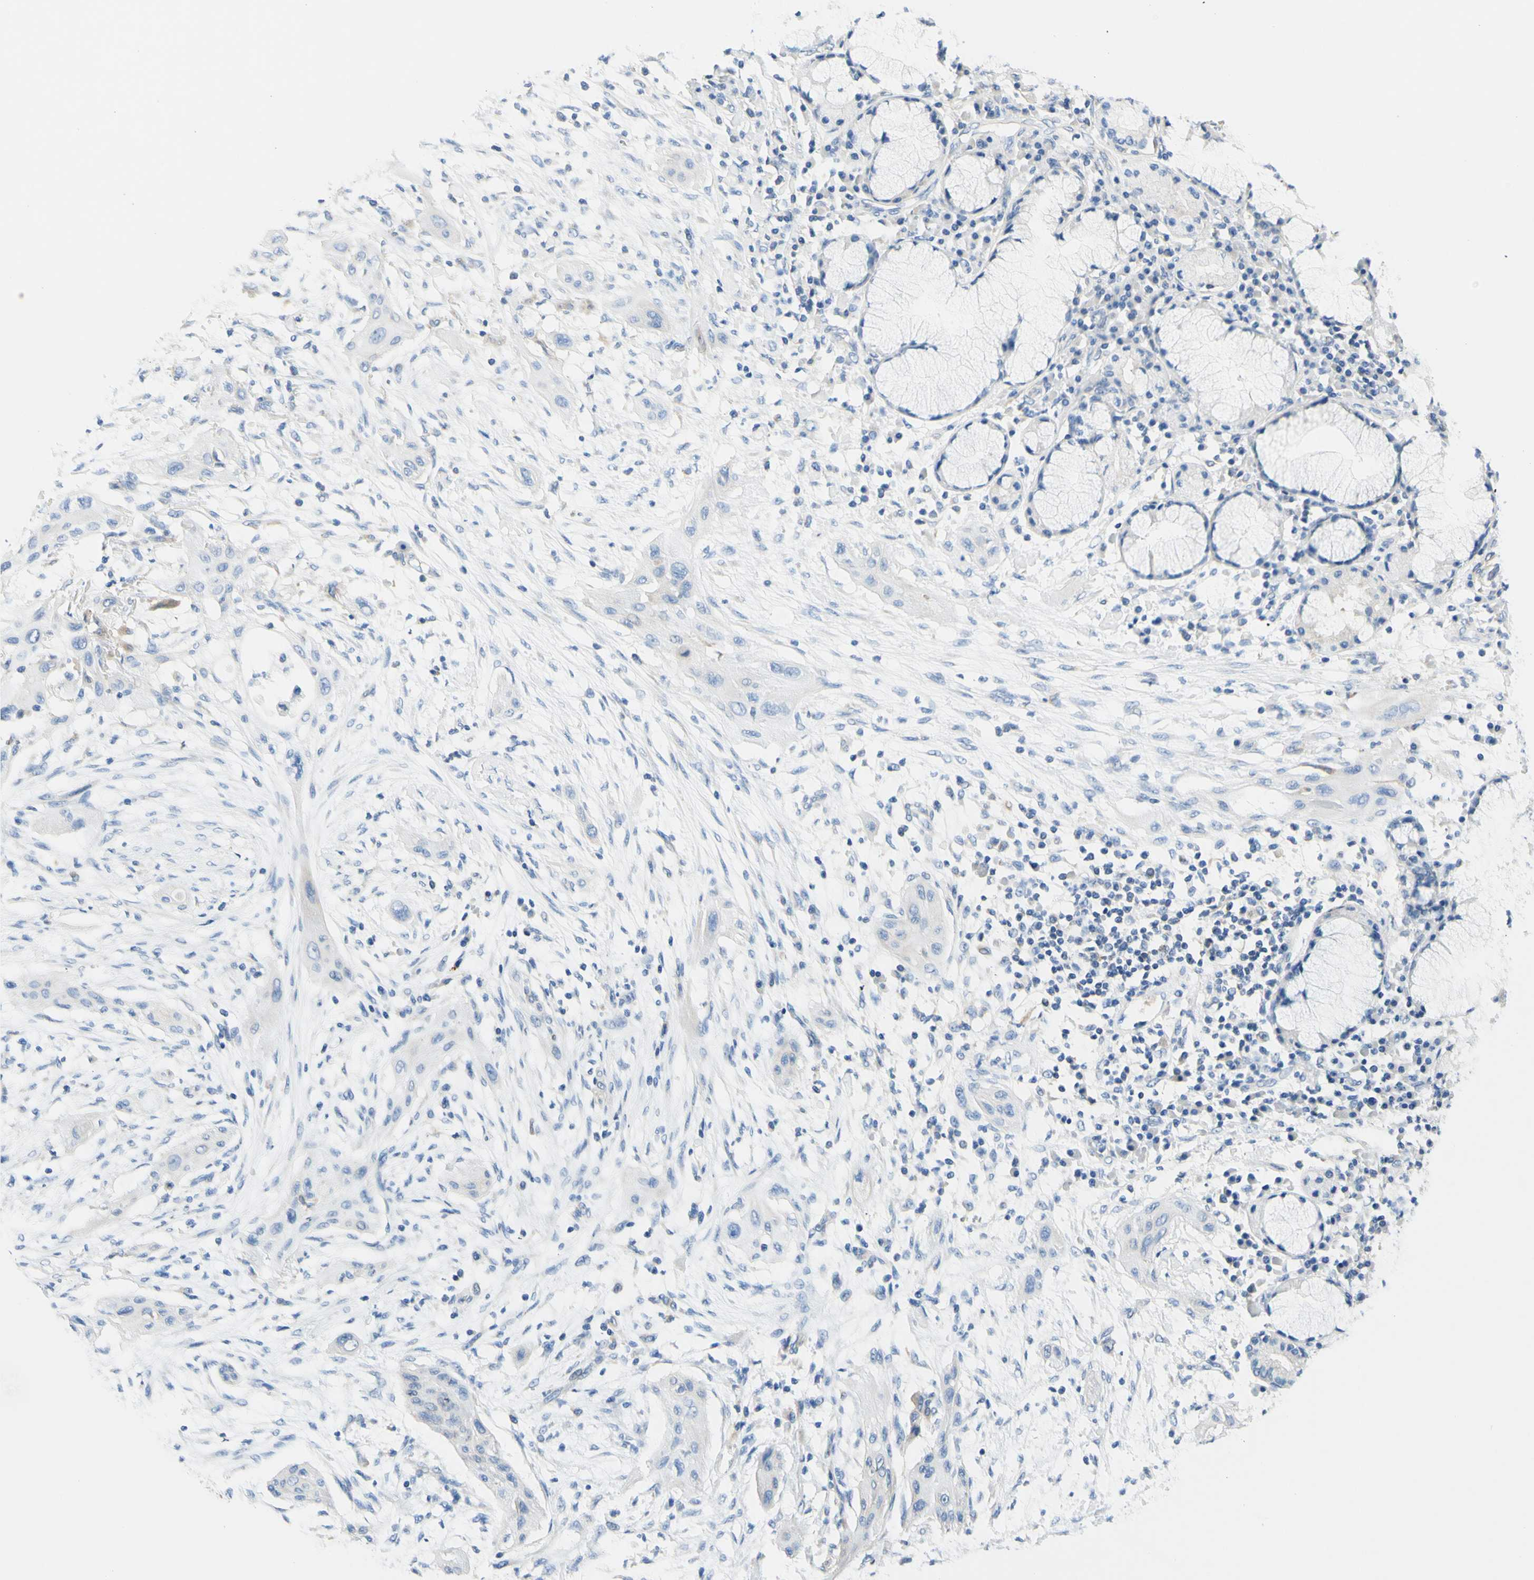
{"staining": {"intensity": "negative", "quantity": "none", "location": "none"}, "tissue": "lung cancer", "cell_type": "Tumor cells", "image_type": "cancer", "snomed": [{"axis": "morphology", "description": "Squamous cell carcinoma, NOS"}, {"axis": "topography", "description": "Lung"}], "caption": "Human squamous cell carcinoma (lung) stained for a protein using immunohistochemistry demonstrates no expression in tumor cells.", "gene": "RETREG2", "patient": {"sex": "female", "age": 47}}